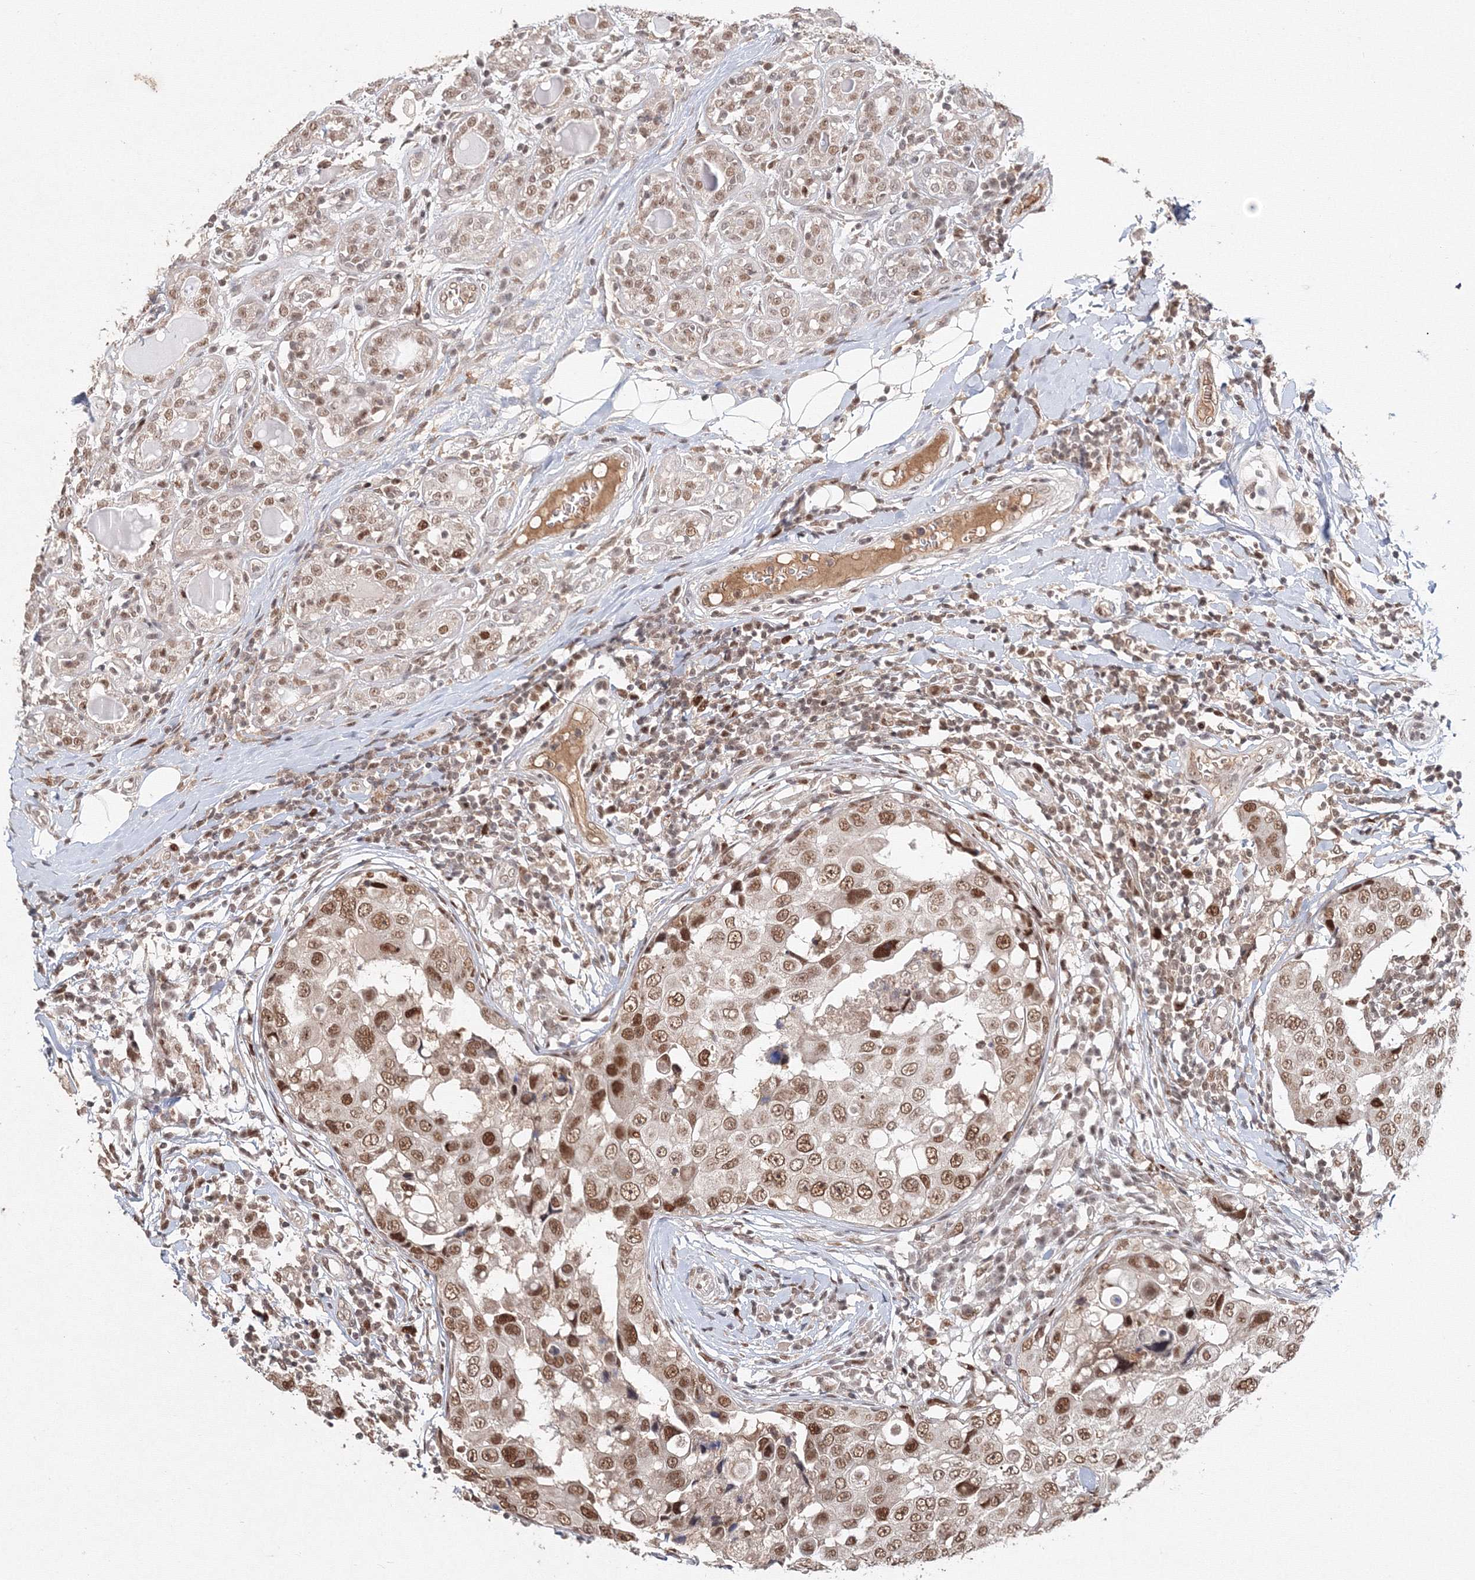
{"staining": {"intensity": "strong", "quantity": "25%-75%", "location": "nuclear"}, "tissue": "breast cancer", "cell_type": "Tumor cells", "image_type": "cancer", "snomed": [{"axis": "morphology", "description": "Duct carcinoma"}, {"axis": "topography", "description": "Breast"}], "caption": "Tumor cells display high levels of strong nuclear staining in about 25%-75% of cells in breast cancer (infiltrating ductal carcinoma).", "gene": "IWS1", "patient": {"sex": "female", "age": 27}}